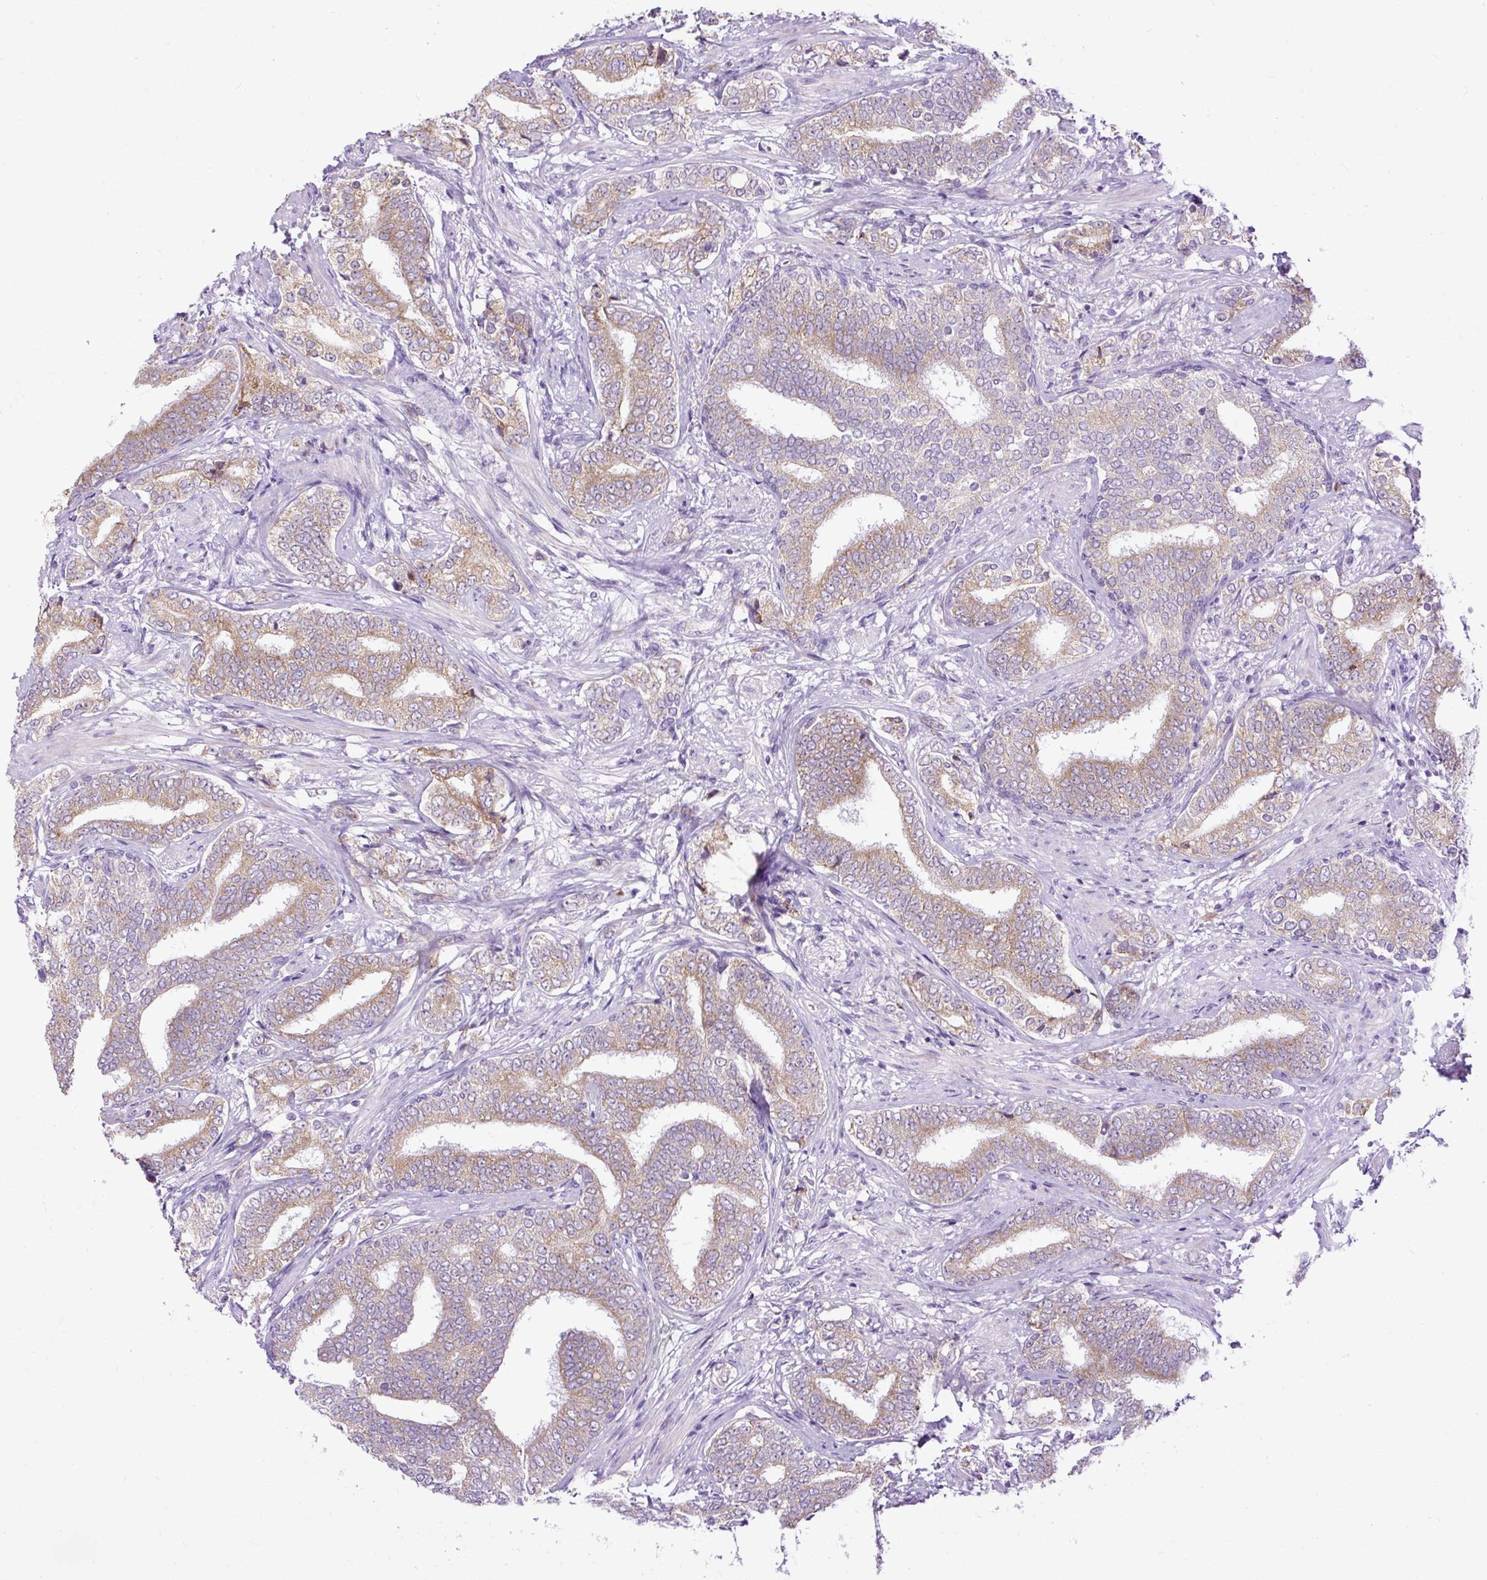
{"staining": {"intensity": "weak", "quantity": "25%-75%", "location": "cytoplasmic/membranous"}, "tissue": "prostate cancer", "cell_type": "Tumor cells", "image_type": "cancer", "snomed": [{"axis": "morphology", "description": "Adenocarcinoma, High grade"}, {"axis": "topography", "description": "Prostate"}], "caption": "This image displays prostate cancer (adenocarcinoma (high-grade)) stained with immunohistochemistry to label a protein in brown. The cytoplasmic/membranous of tumor cells show weak positivity for the protein. Nuclei are counter-stained blue.", "gene": "FMC1", "patient": {"sex": "male", "age": 72}}